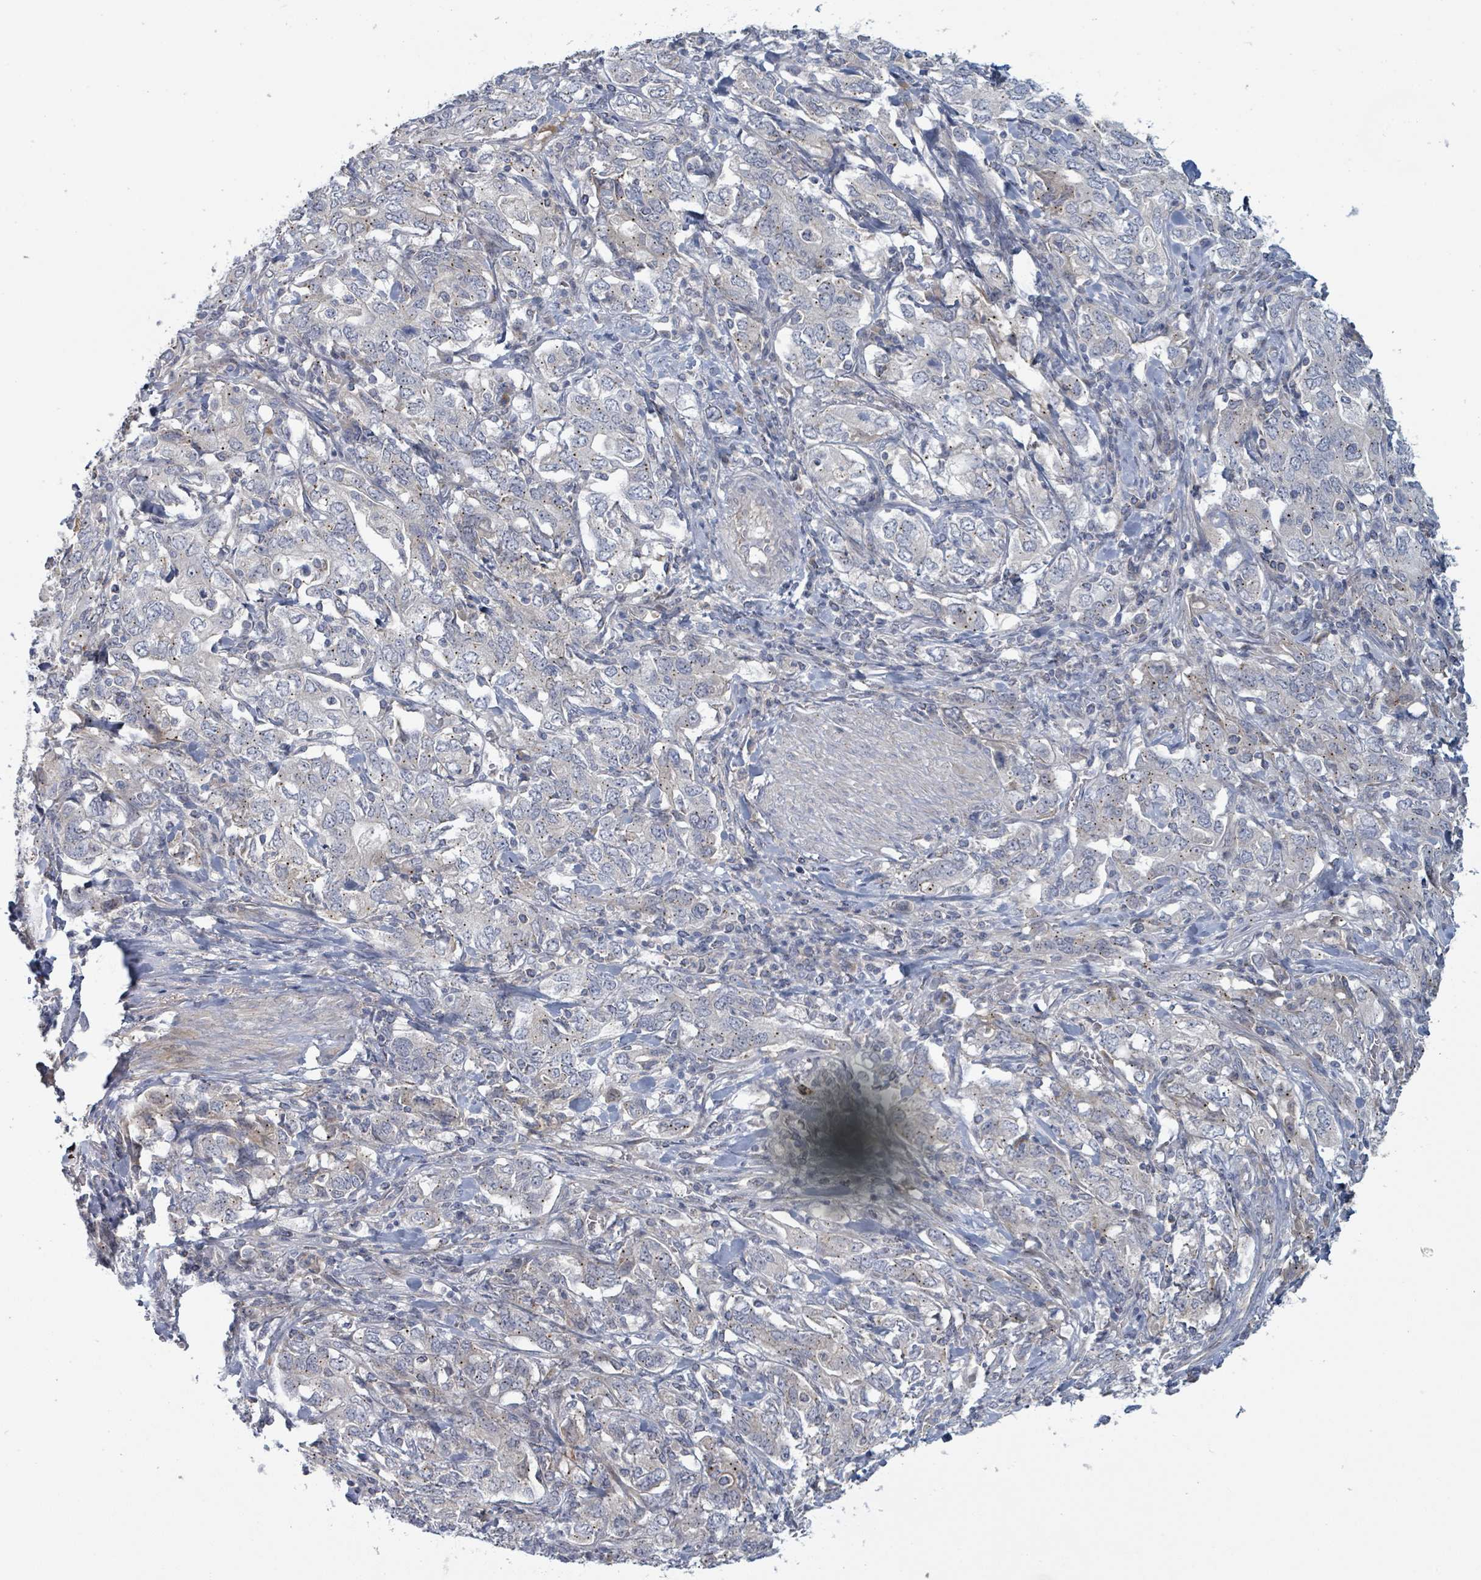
{"staining": {"intensity": "weak", "quantity": "<25%", "location": "cytoplasmic/membranous"}, "tissue": "stomach cancer", "cell_type": "Tumor cells", "image_type": "cancer", "snomed": [{"axis": "morphology", "description": "Adenocarcinoma, NOS"}, {"axis": "topography", "description": "Stomach, upper"}, {"axis": "topography", "description": "Stomach"}], "caption": "This is a image of immunohistochemistry staining of stomach adenocarcinoma, which shows no expression in tumor cells.", "gene": "COL5A3", "patient": {"sex": "male", "age": 62}}